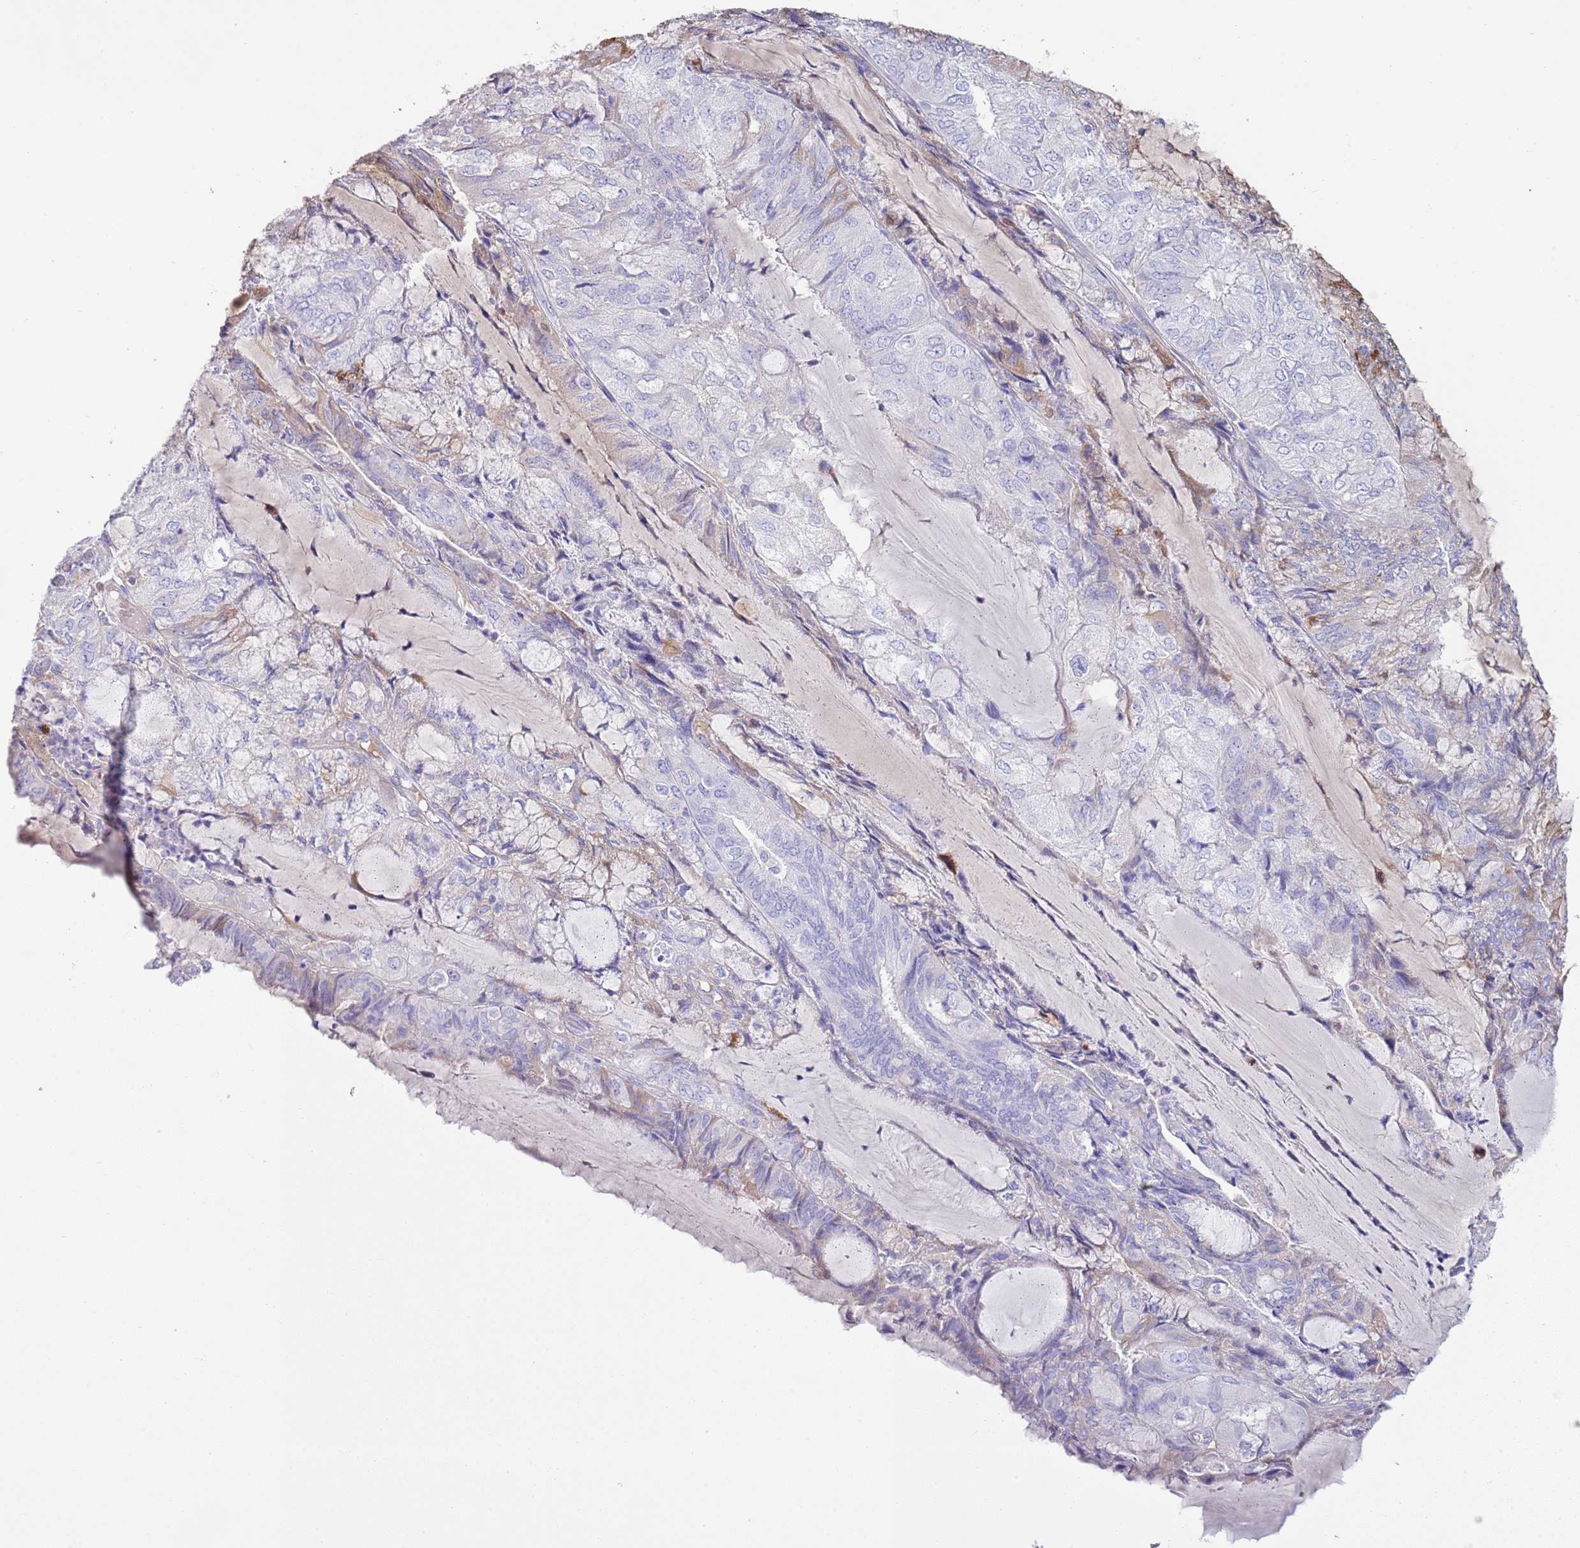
{"staining": {"intensity": "negative", "quantity": "none", "location": "none"}, "tissue": "endometrial cancer", "cell_type": "Tumor cells", "image_type": "cancer", "snomed": [{"axis": "morphology", "description": "Adenocarcinoma, NOS"}, {"axis": "topography", "description": "Endometrium"}], "caption": "Immunohistochemistry photomicrograph of neoplastic tissue: endometrial cancer (adenocarcinoma) stained with DAB (3,3'-diaminobenzidine) demonstrates no significant protein staining in tumor cells.", "gene": "ABHD17C", "patient": {"sex": "female", "age": 81}}